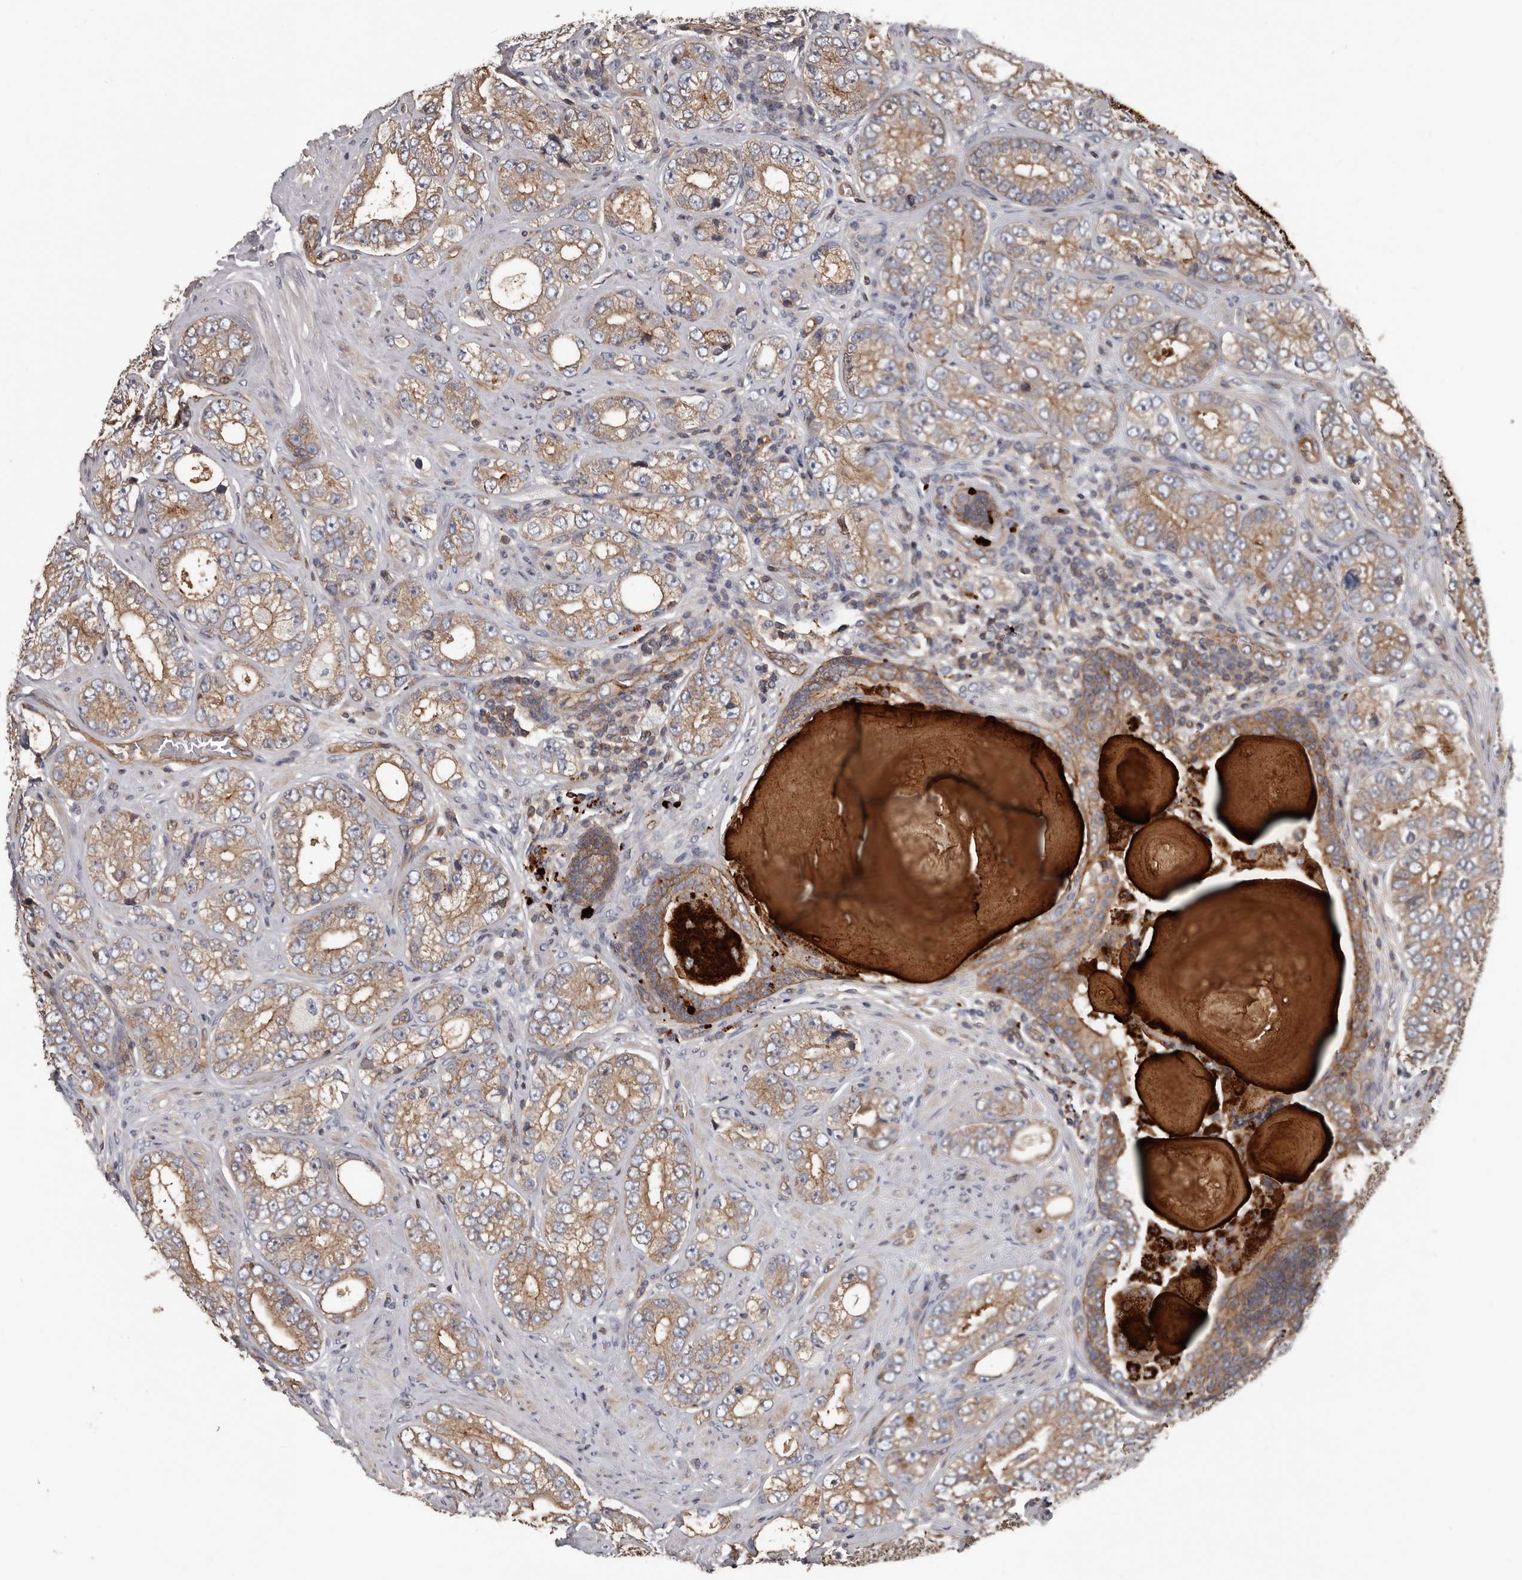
{"staining": {"intensity": "moderate", "quantity": ">75%", "location": "cytoplasmic/membranous"}, "tissue": "prostate cancer", "cell_type": "Tumor cells", "image_type": "cancer", "snomed": [{"axis": "morphology", "description": "Adenocarcinoma, High grade"}, {"axis": "topography", "description": "Prostate"}], "caption": "Tumor cells demonstrate medium levels of moderate cytoplasmic/membranous staining in about >75% of cells in human prostate adenocarcinoma (high-grade).", "gene": "PNRC2", "patient": {"sex": "male", "age": 56}}